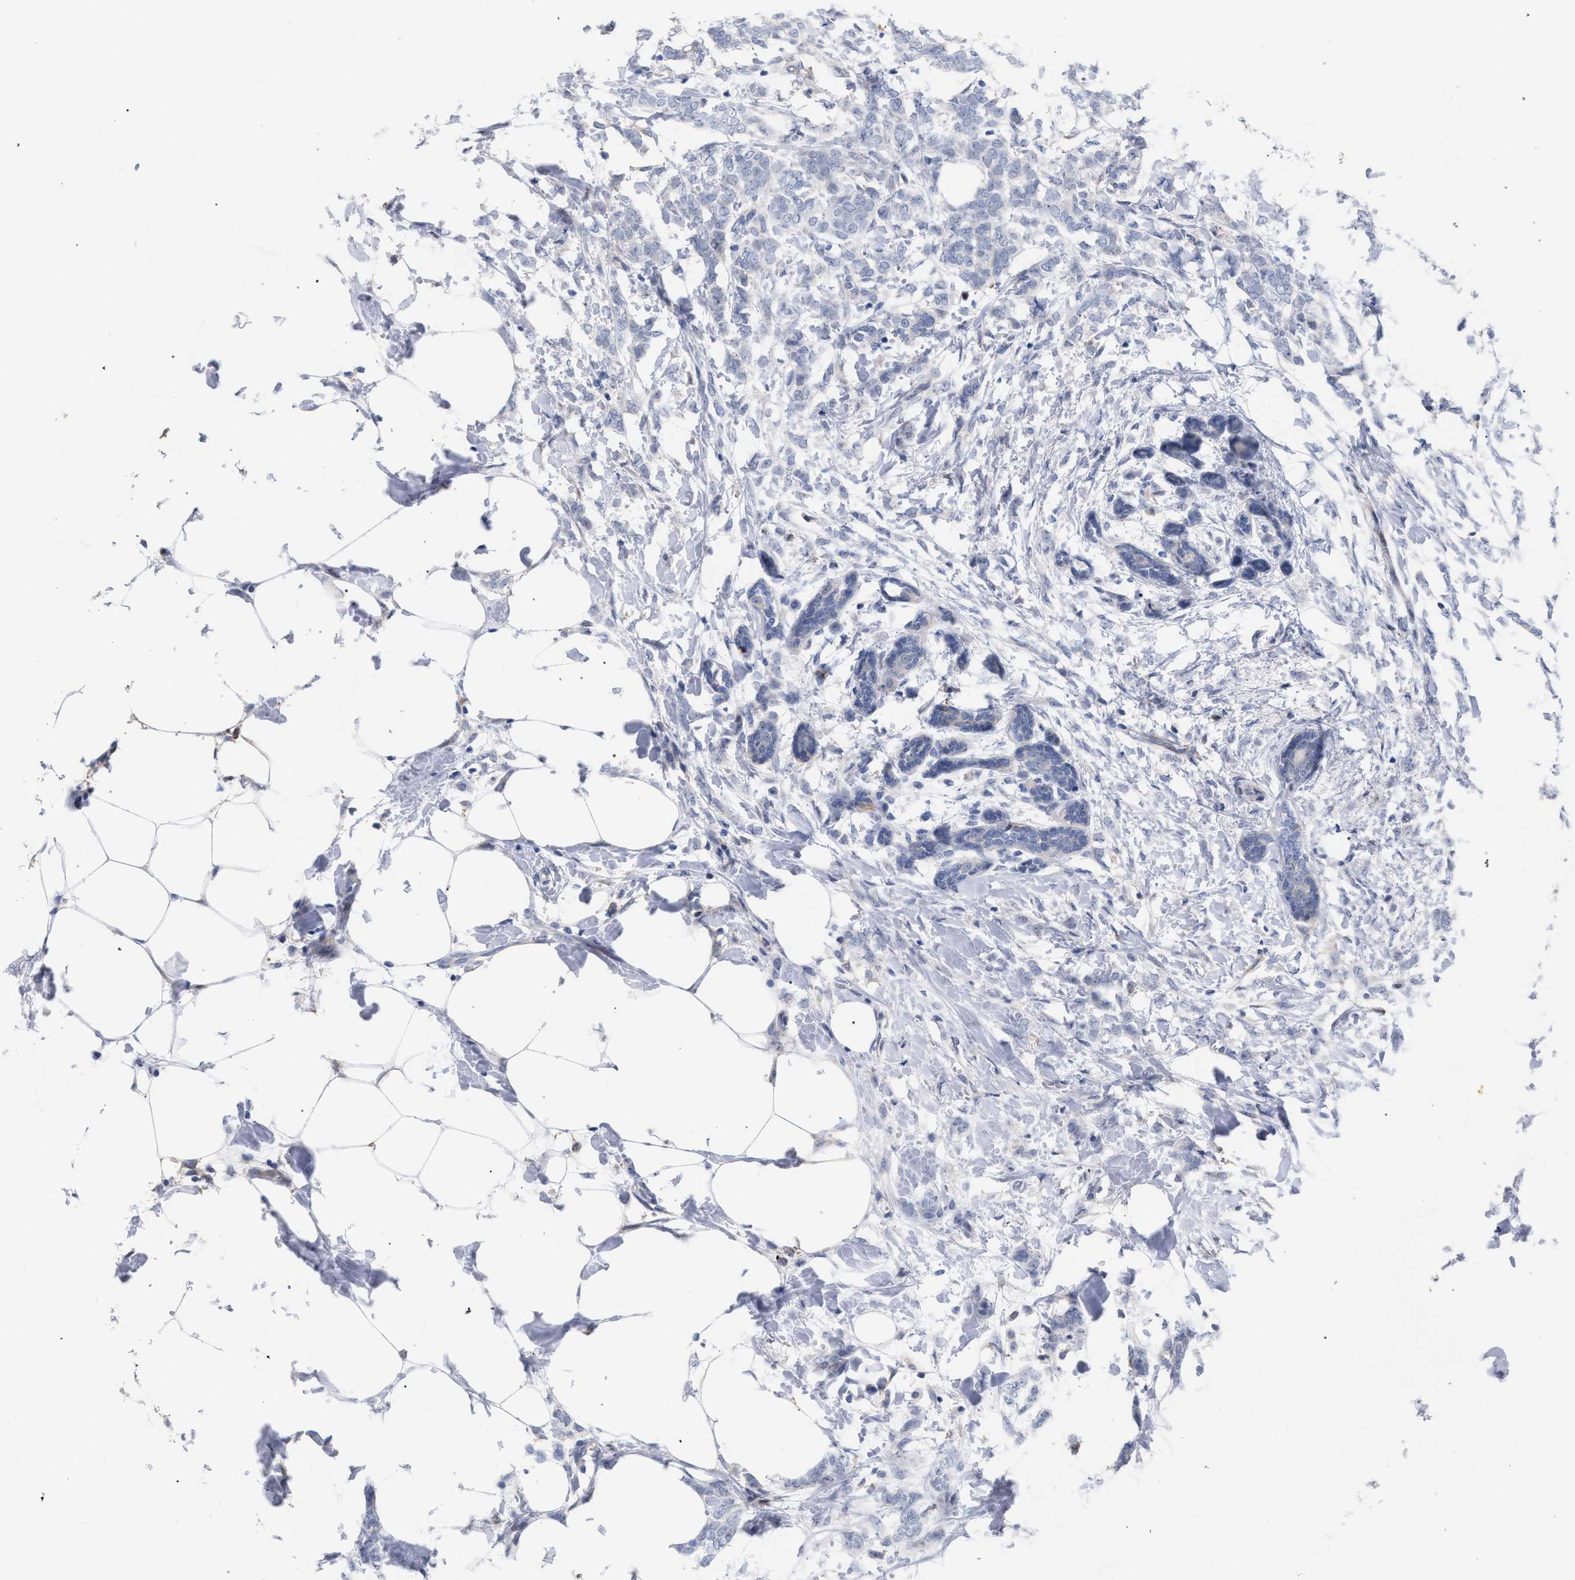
{"staining": {"intensity": "negative", "quantity": "none", "location": "none"}, "tissue": "breast cancer", "cell_type": "Tumor cells", "image_type": "cancer", "snomed": [{"axis": "morphology", "description": "Lobular carcinoma, in situ"}, {"axis": "morphology", "description": "Lobular carcinoma"}, {"axis": "topography", "description": "Breast"}], "caption": "Immunohistochemical staining of breast cancer (lobular carcinoma in situ) exhibits no significant expression in tumor cells.", "gene": "FHOD3", "patient": {"sex": "female", "age": 41}}